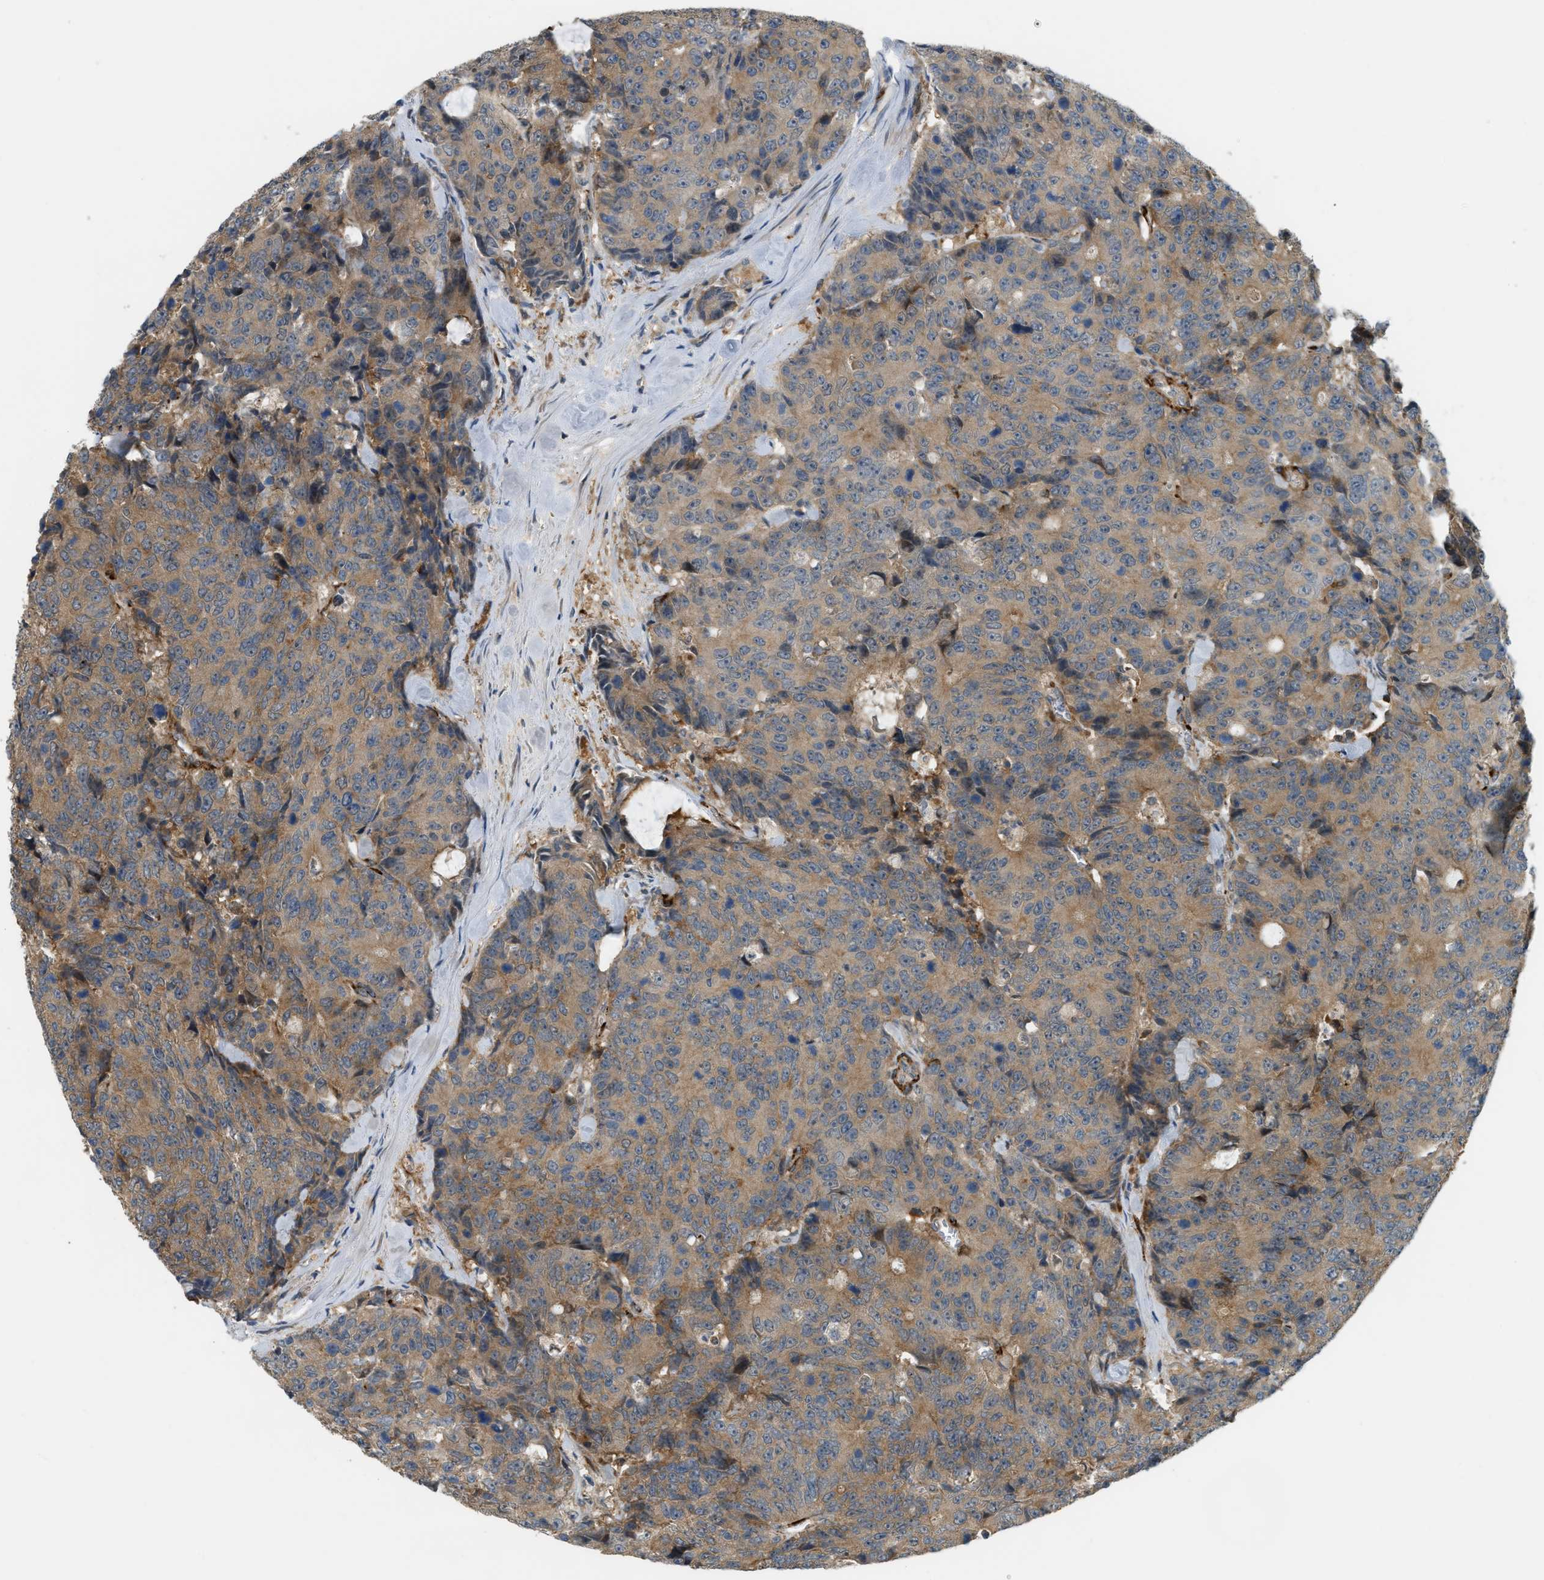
{"staining": {"intensity": "moderate", "quantity": ">75%", "location": "cytoplasmic/membranous"}, "tissue": "colorectal cancer", "cell_type": "Tumor cells", "image_type": "cancer", "snomed": [{"axis": "morphology", "description": "Adenocarcinoma, NOS"}, {"axis": "topography", "description": "Colon"}], "caption": "Tumor cells demonstrate moderate cytoplasmic/membranous staining in about >75% of cells in adenocarcinoma (colorectal).", "gene": "PDCL3", "patient": {"sex": "female", "age": 86}}